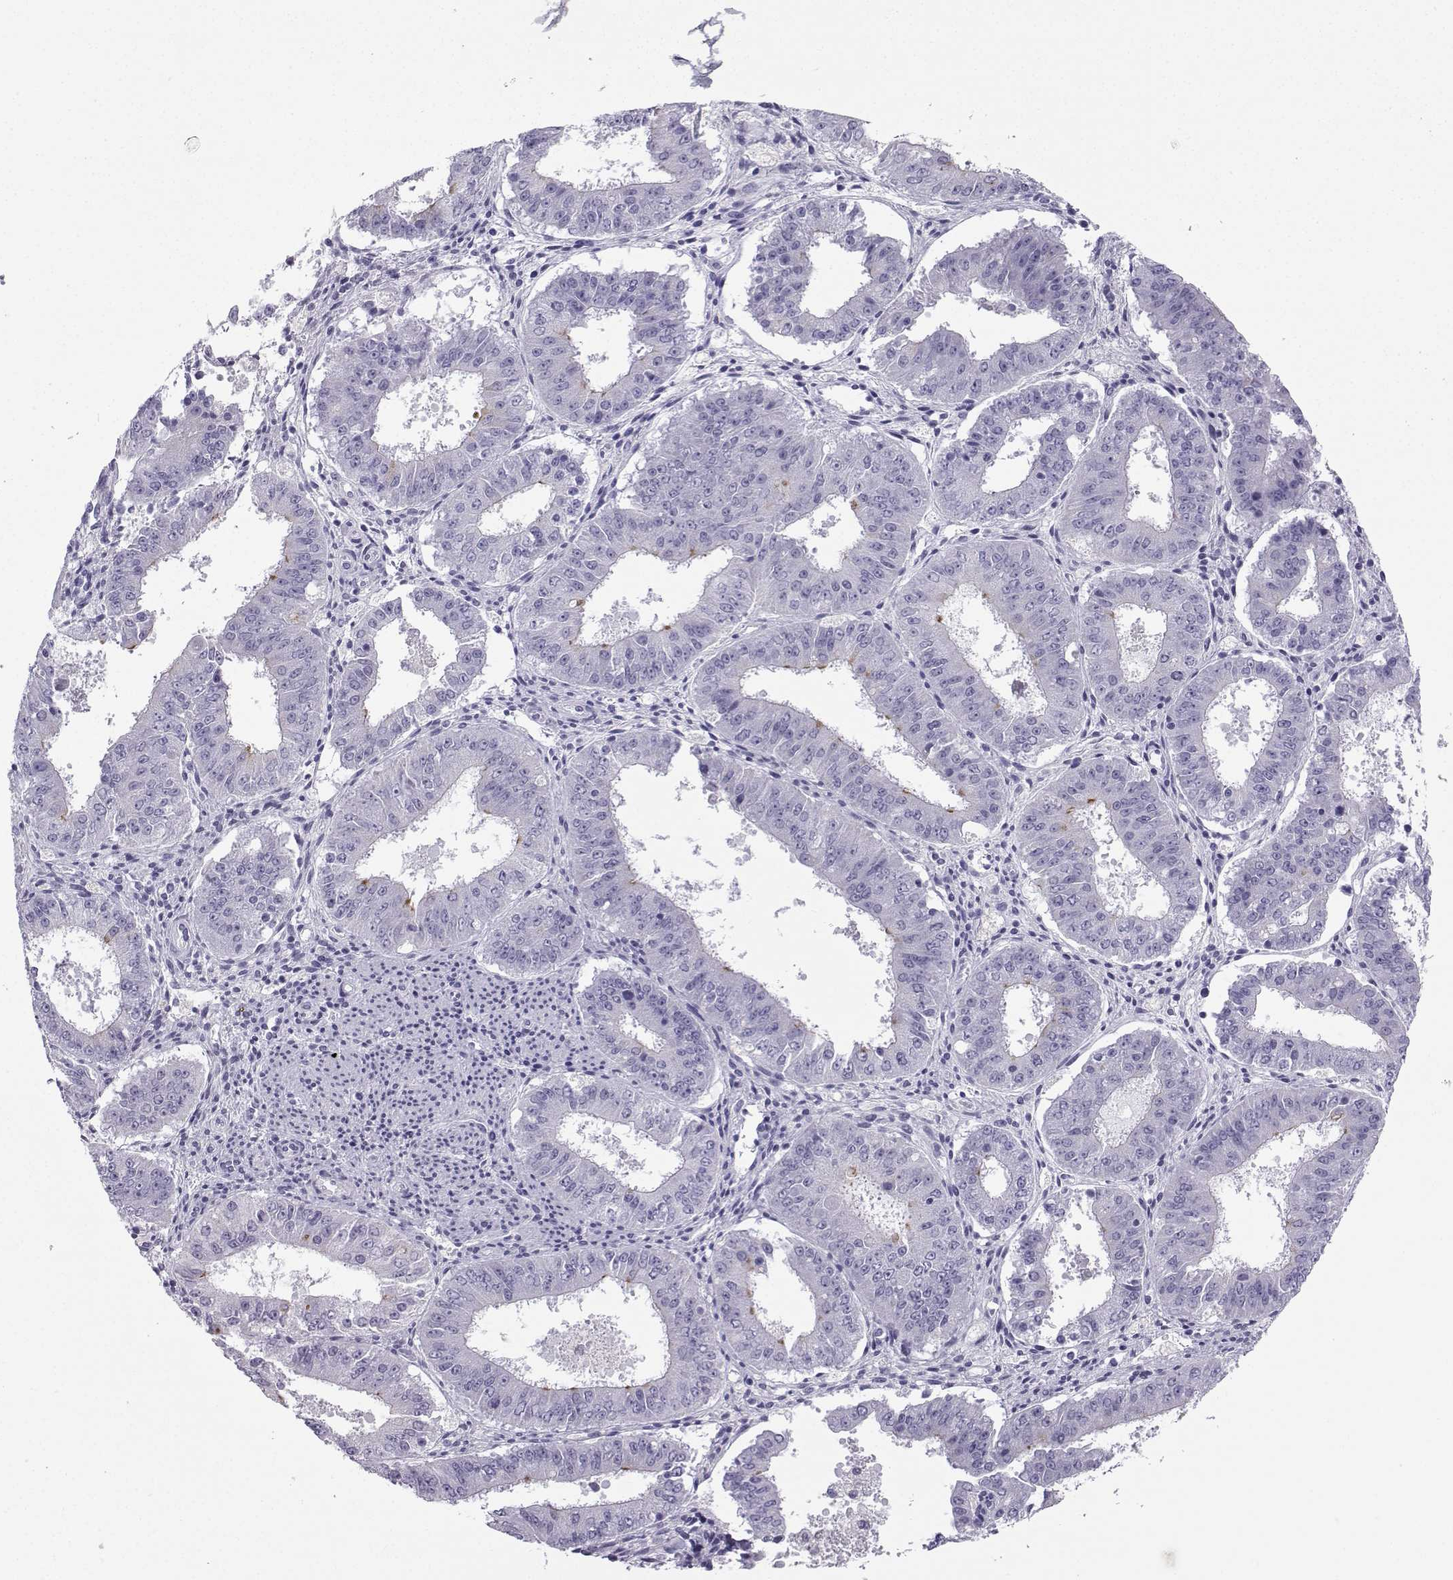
{"staining": {"intensity": "negative", "quantity": "none", "location": "none"}, "tissue": "ovarian cancer", "cell_type": "Tumor cells", "image_type": "cancer", "snomed": [{"axis": "morphology", "description": "Carcinoma, endometroid"}, {"axis": "topography", "description": "Ovary"}], "caption": "This micrograph is of ovarian cancer stained with immunohistochemistry (IHC) to label a protein in brown with the nuclei are counter-stained blue. There is no positivity in tumor cells.", "gene": "ZBTB8B", "patient": {"sex": "female", "age": 42}}